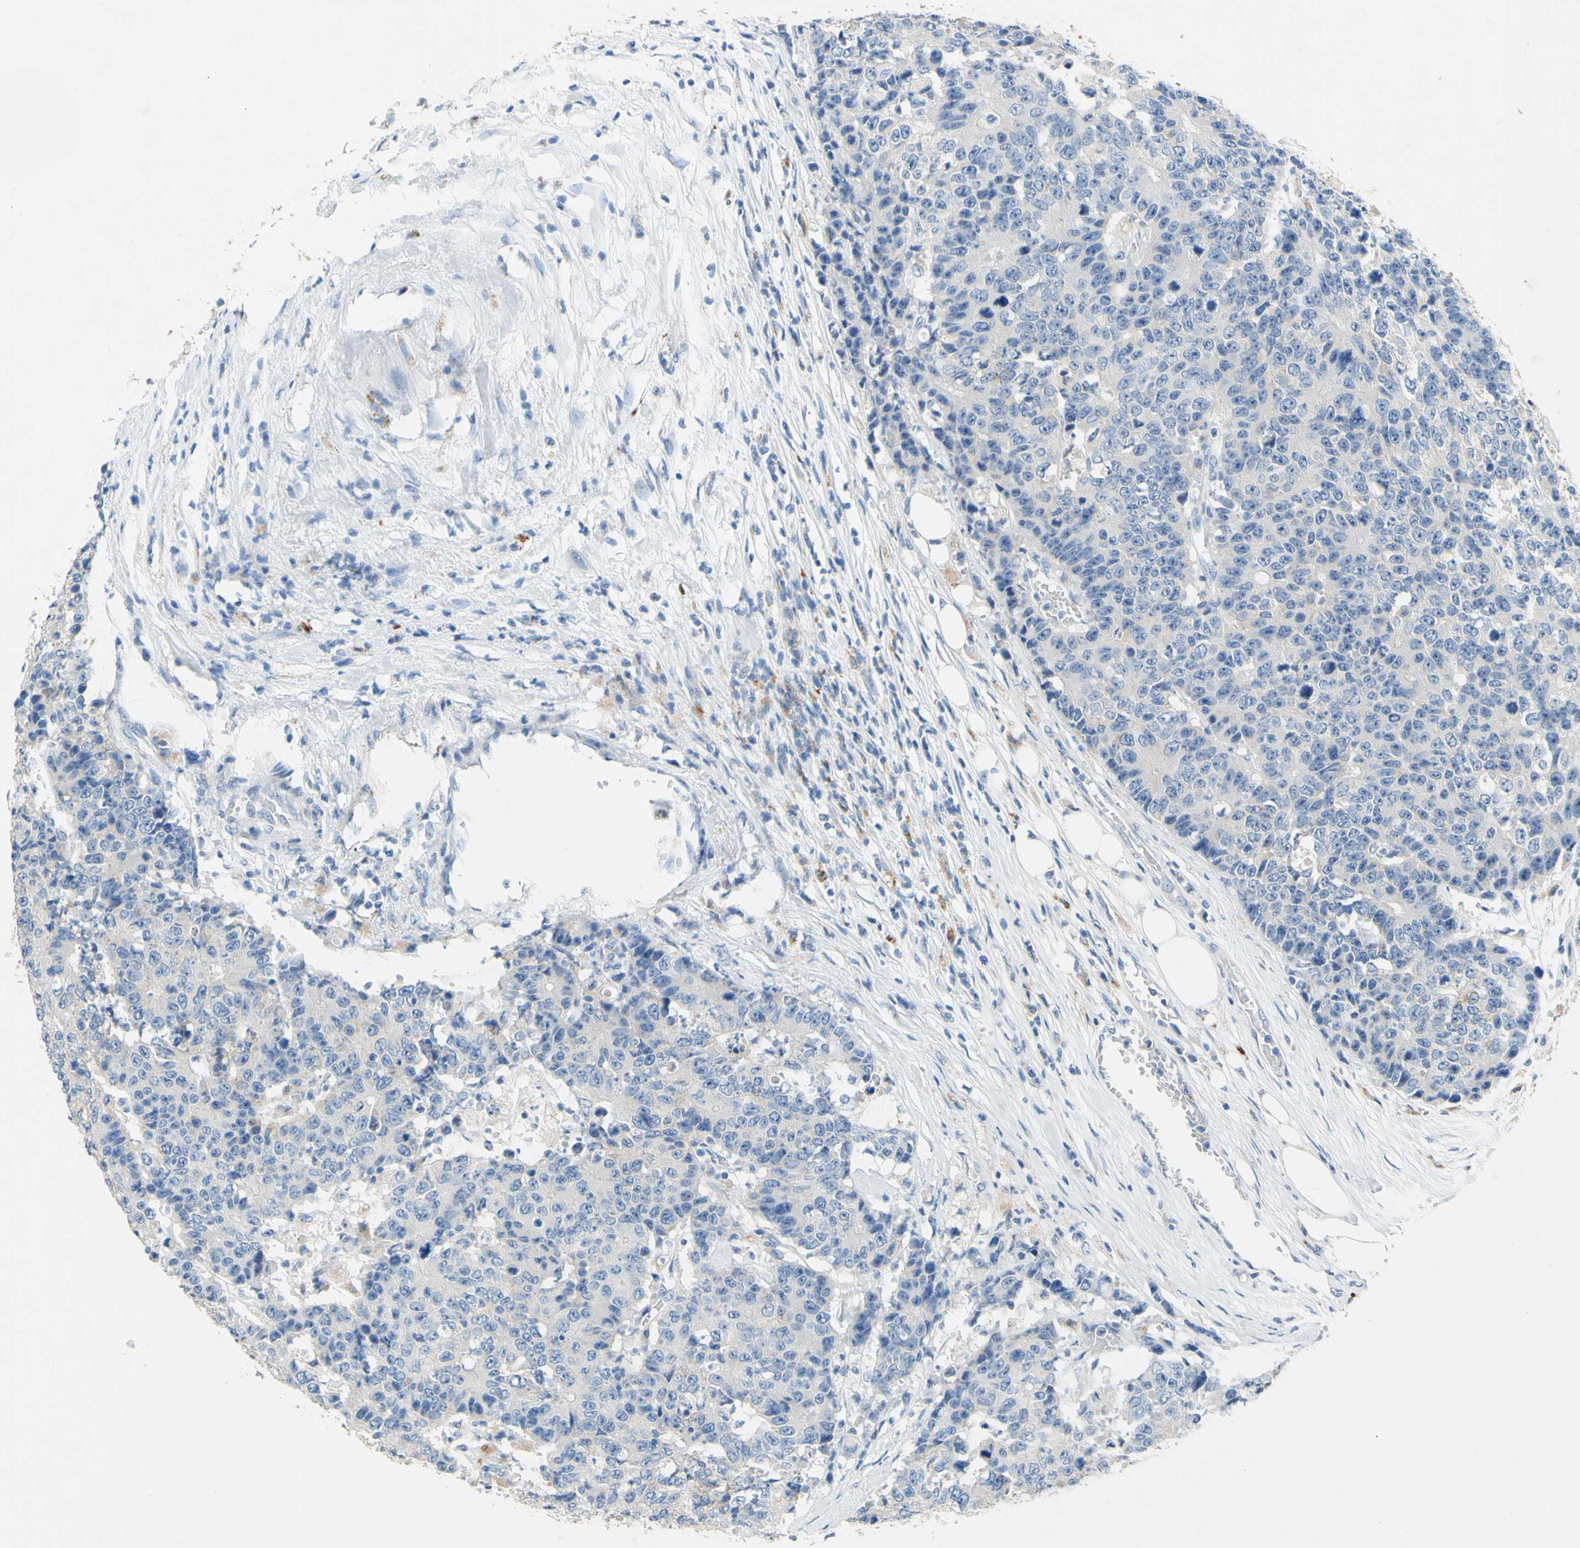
{"staining": {"intensity": "negative", "quantity": "none", "location": "none"}, "tissue": "colorectal cancer", "cell_type": "Tumor cells", "image_type": "cancer", "snomed": [{"axis": "morphology", "description": "Adenocarcinoma, NOS"}, {"axis": "topography", "description": "Colon"}], "caption": "This photomicrograph is of colorectal cancer stained with immunohistochemistry (IHC) to label a protein in brown with the nuclei are counter-stained blue. There is no positivity in tumor cells.", "gene": "CDH10", "patient": {"sex": "female", "age": 86}}